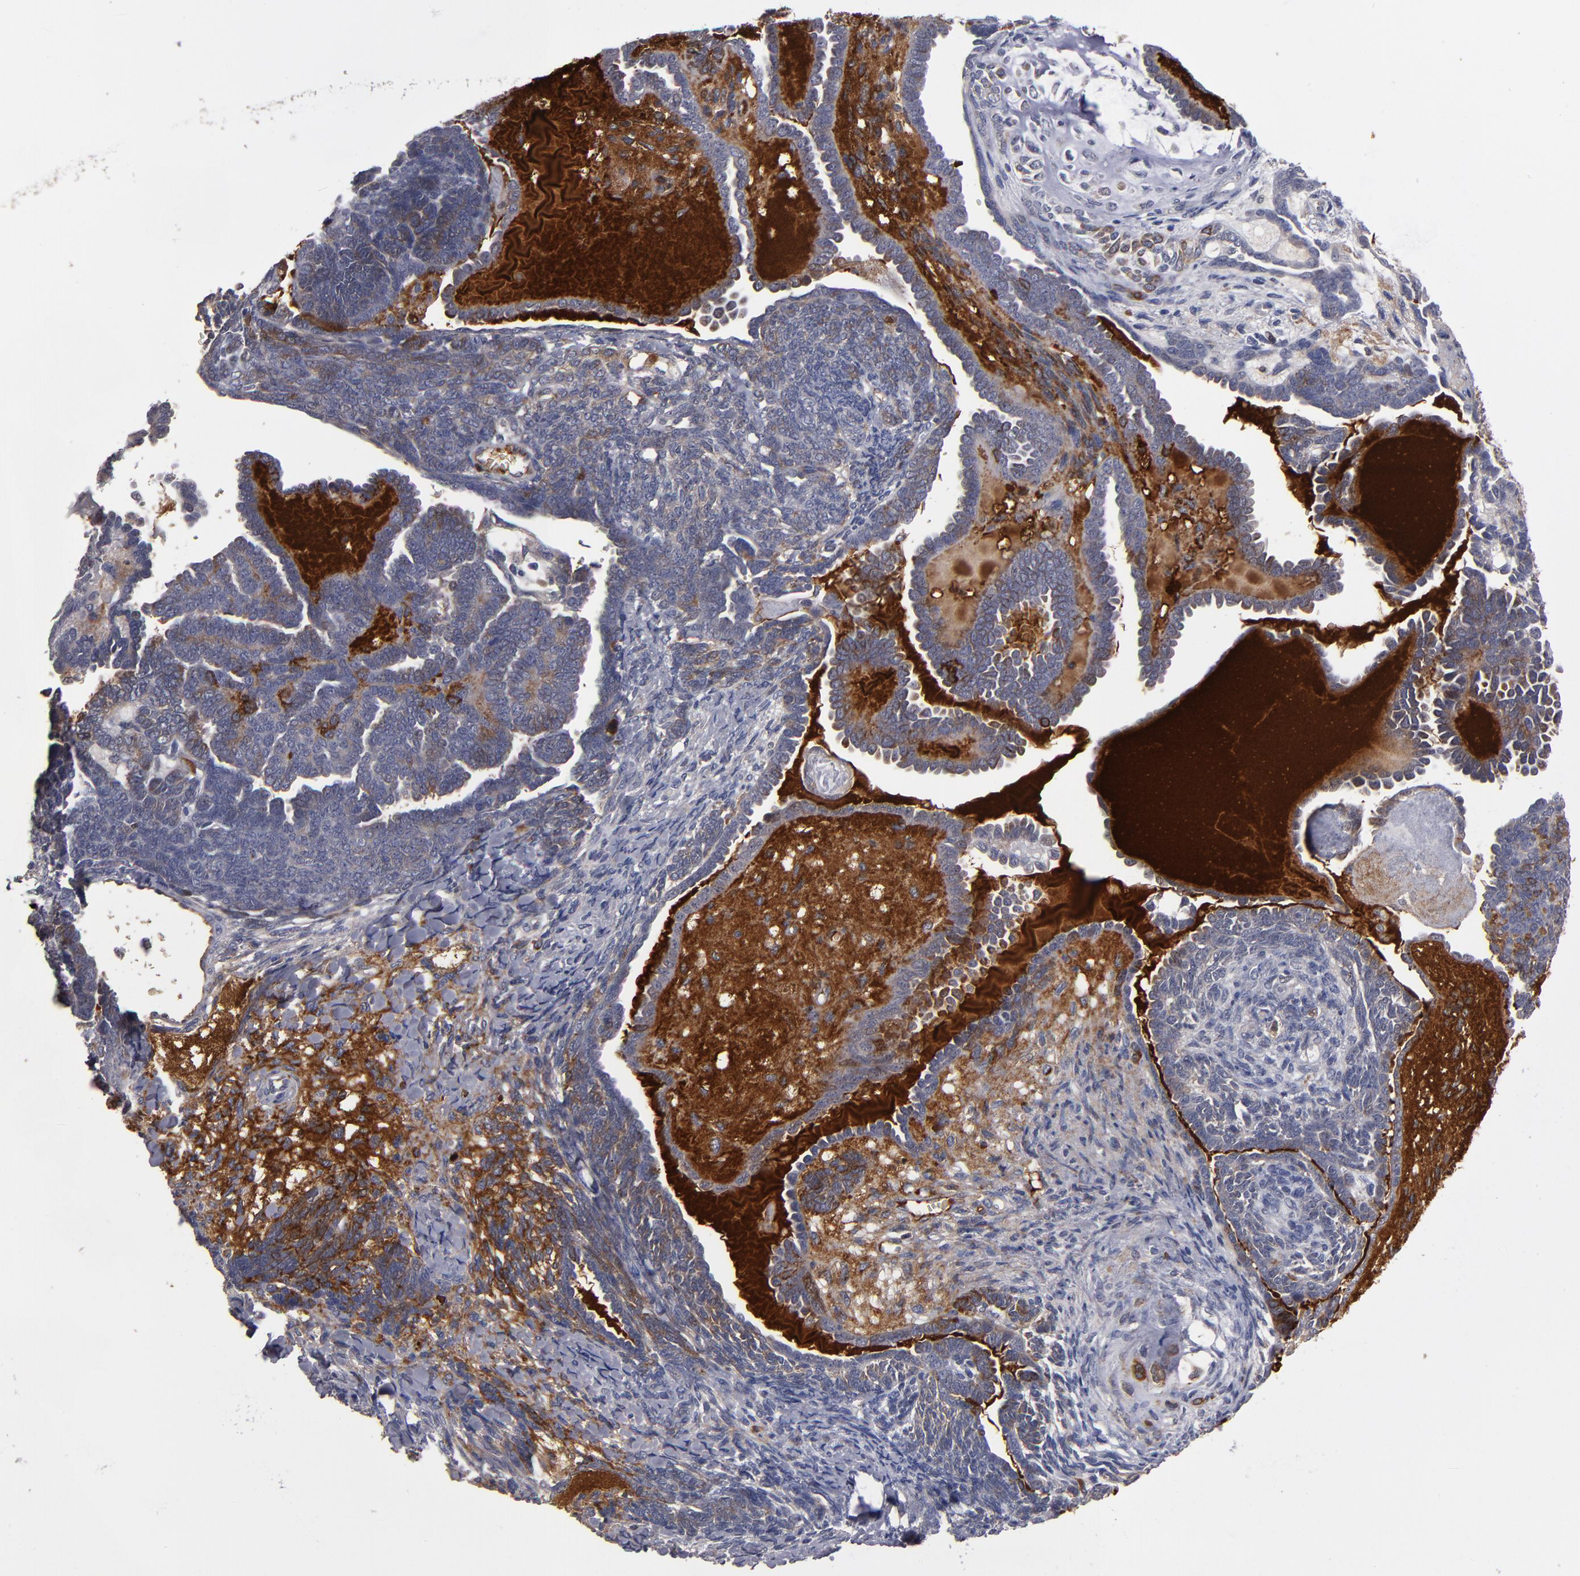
{"staining": {"intensity": "moderate", "quantity": ">75%", "location": "cytoplasmic/membranous"}, "tissue": "endometrial cancer", "cell_type": "Tumor cells", "image_type": "cancer", "snomed": [{"axis": "morphology", "description": "Neoplasm, malignant, NOS"}, {"axis": "topography", "description": "Endometrium"}], "caption": "Immunohistochemical staining of human endometrial malignant neoplasm displays medium levels of moderate cytoplasmic/membranous protein staining in about >75% of tumor cells. The protein of interest is shown in brown color, while the nuclei are stained blue.", "gene": "EXD2", "patient": {"sex": "female", "age": 74}}